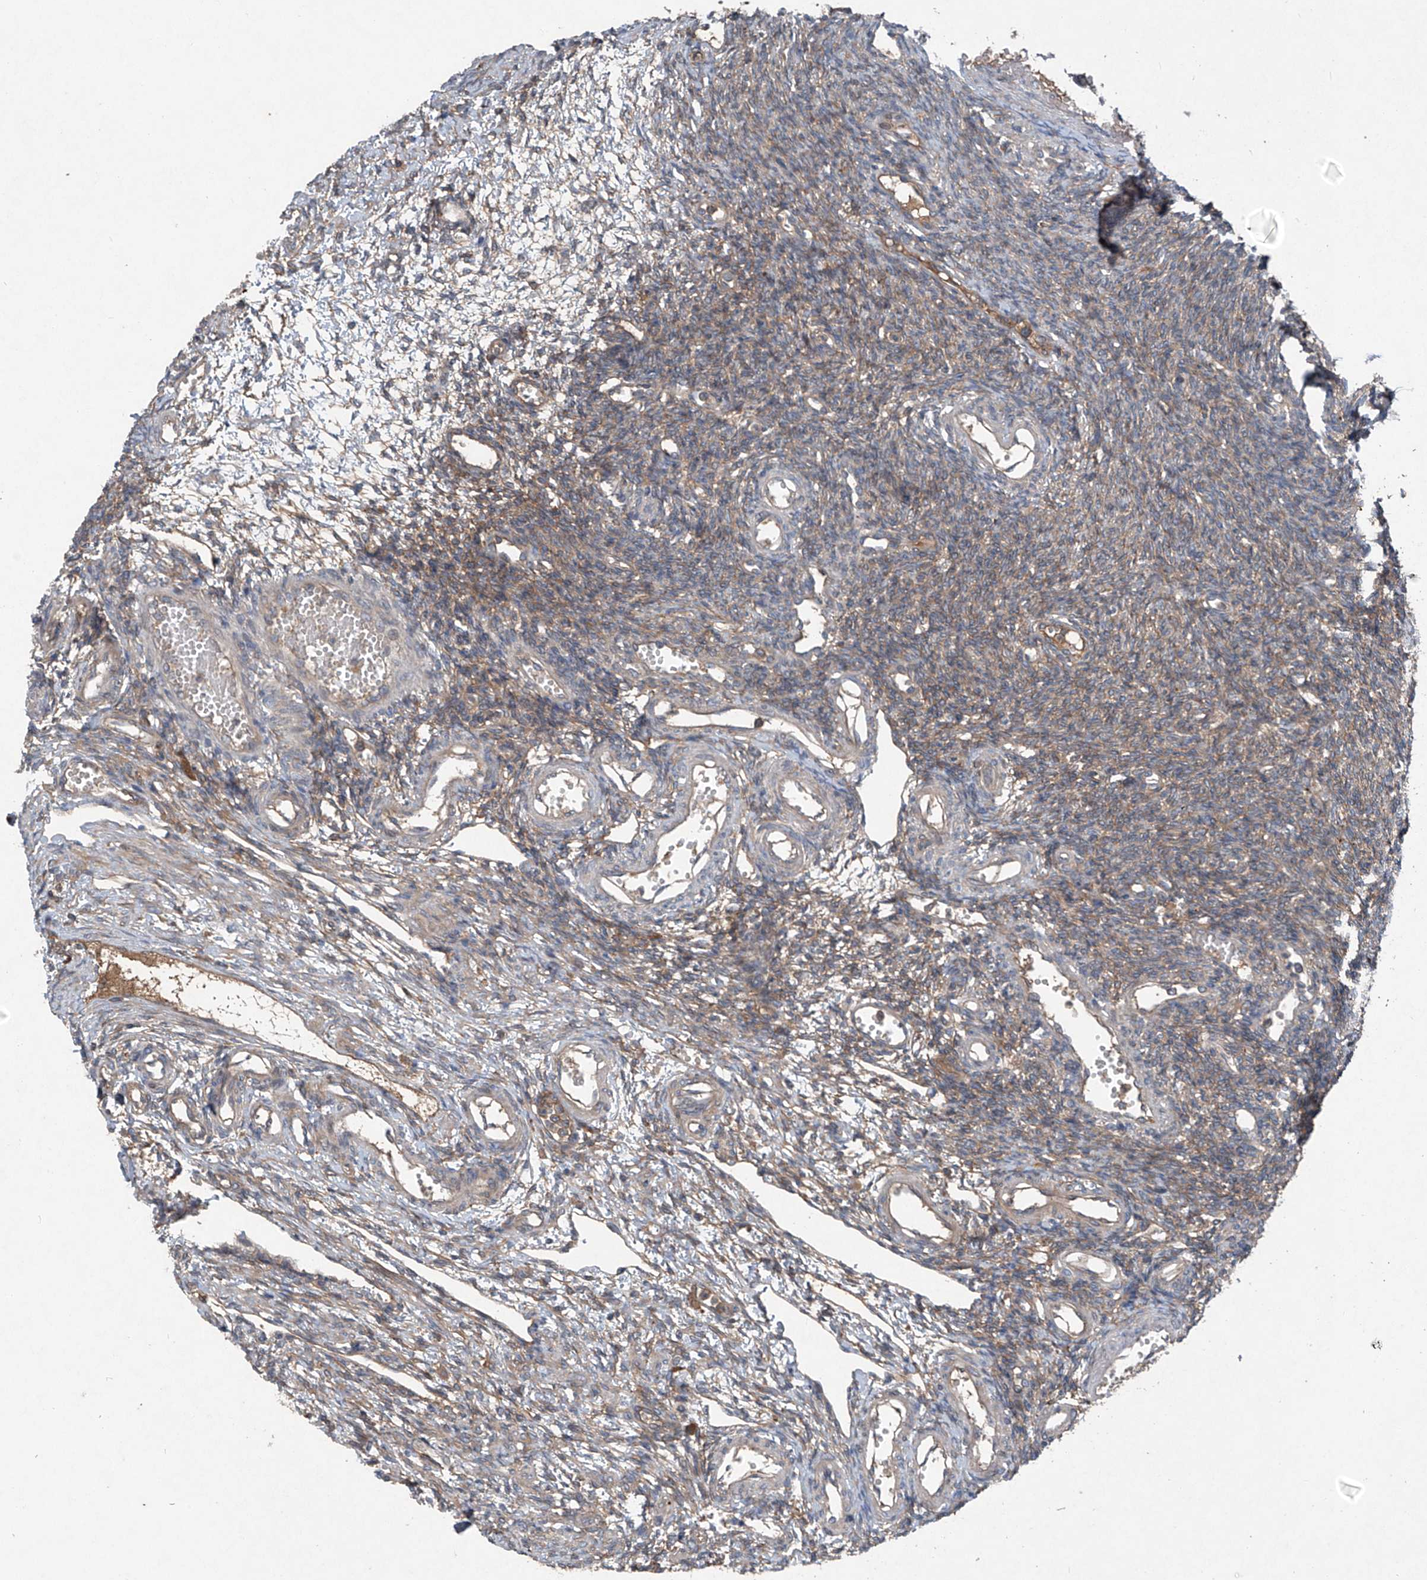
{"staining": {"intensity": "weak", "quantity": "25%-75%", "location": "cytoplasmic/membranous"}, "tissue": "ovary", "cell_type": "Ovarian stroma cells", "image_type": "normal", "snomed": [{"axis": "morphology", "description": "Normal tissue, NOS"}, {"axis": "morphology", "description": "Cyst, NOS"}, {"axis": "topography", "description": "Ovary"}], "caption": "Protein staining by immunohistochemistry demonstrates weak cytoplasmic/membranous staining in about 25%-75% of ovarian stroma cells in benign ovary. The protein of interest is shown in brown color, while the nuclei are stained blue.", "gene": "FOXRED2", "patient": {"sex": "female", "age": 33}}